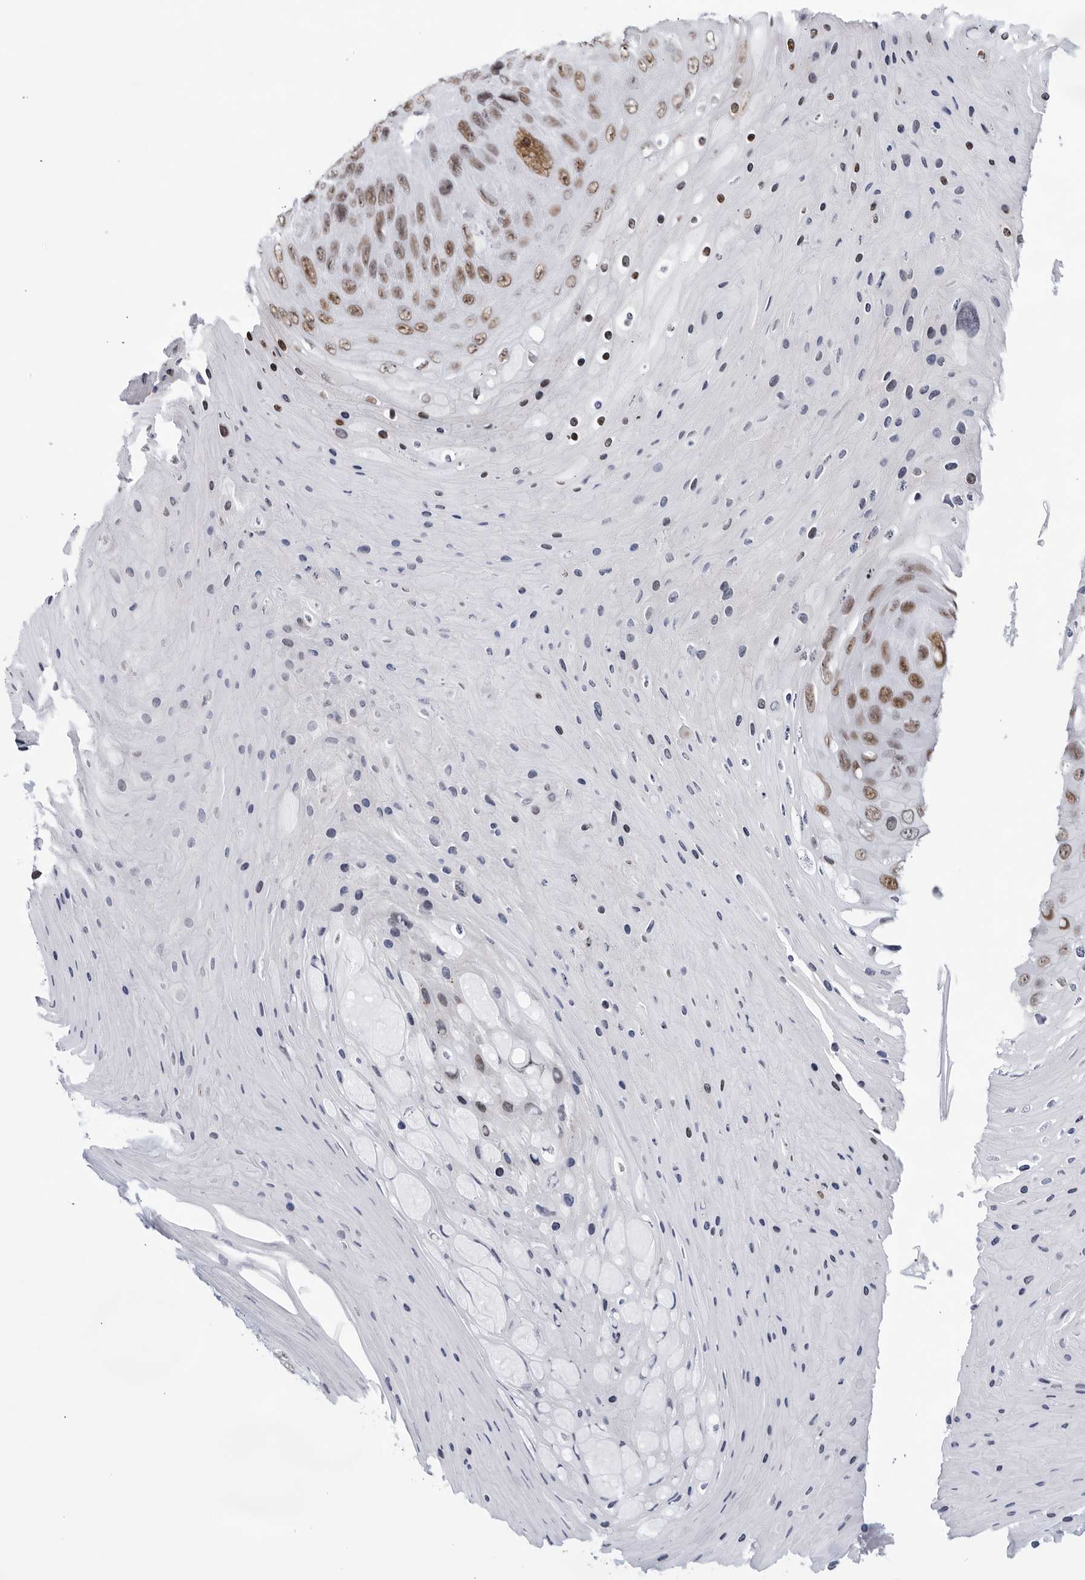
{"staining": {"intensity": "moderate", "quantity": ">75%", "location": "nuclear"}, "tissue": "skin cancer", "cell_type": "Tumor cells", "image_type": "cancer", "snomed": [{"axis": "morphology", "description": "Squamous cell carcinoma, NOS"}, {"axis": "topography", "description": "Skin"}], "caption": "Skin squamous cell carcinoma stained with a protein marker shows moderate staining in tumor cells.", "gene": "HP1BP3", "patient": {"sex": "female", "age": 88}}